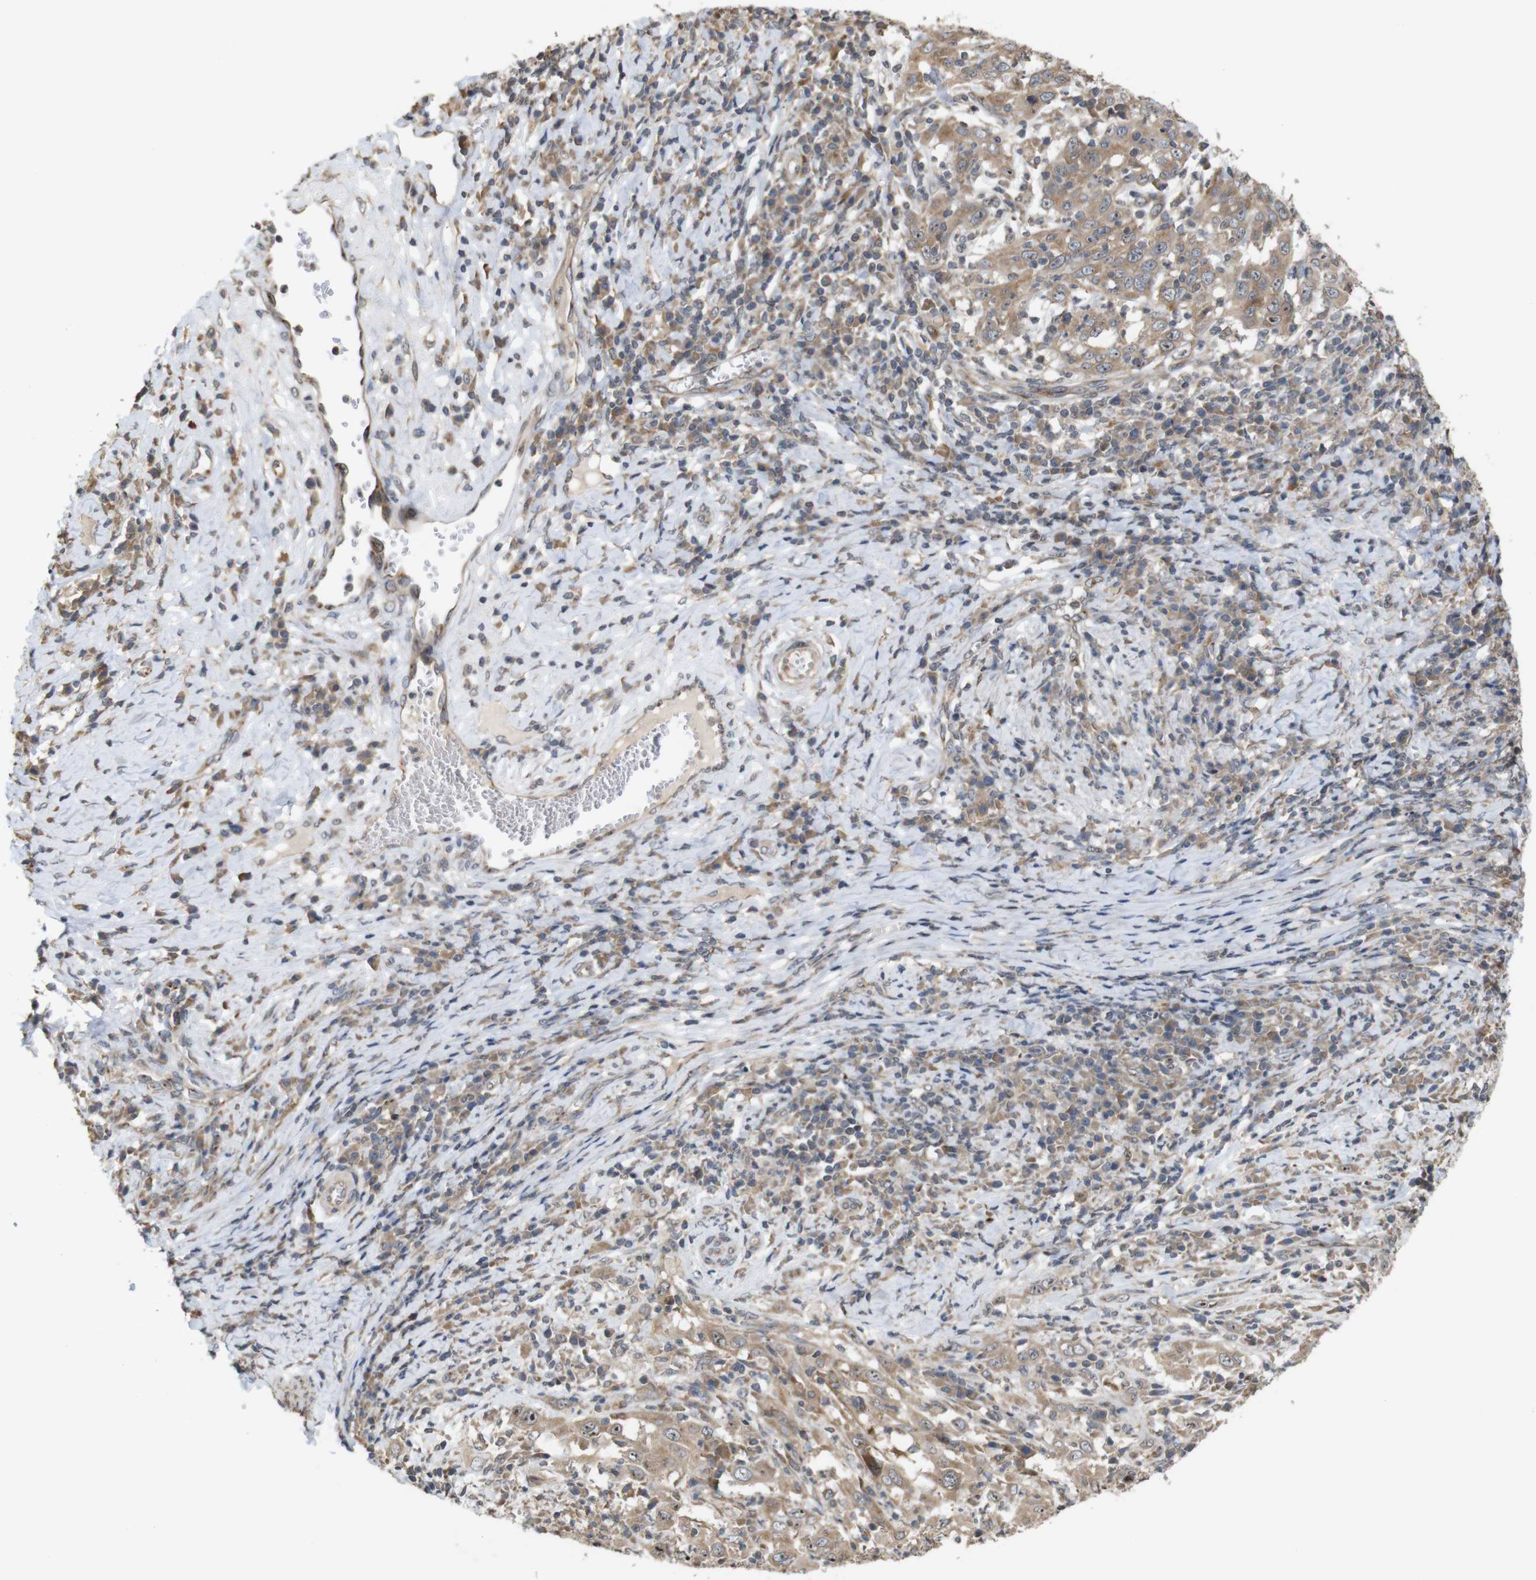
{"staining": {"intensity": "moderate", "quantity": ">75%", "location": "cytoplasmic/membranous,nuclear"}, "tissue": "cervical cancer", "cell_type": "Tumor cells", "image_type": "cancer", "snomed": [{"axis": "morphology", "description": "Squamous cell carcinoma, NOS"}, {"axis": "topography", "description": "Cervix"}], "caption": "IHC staining of squamous cell carcinoma (cervical), which displays medium levels of moderate cytoplasmic/membranous and nuclear positivity in approximately >75% of tumor cells indicating moderate cytoplasmic/membranous and nuclear protein positivity. The staining was performed using DAB (brown) for protein detection and nuclei were counterstained in hematoxylin (blue).", "gene": "EFCAB14", "patient": {"sex": "female", "age": 46}}